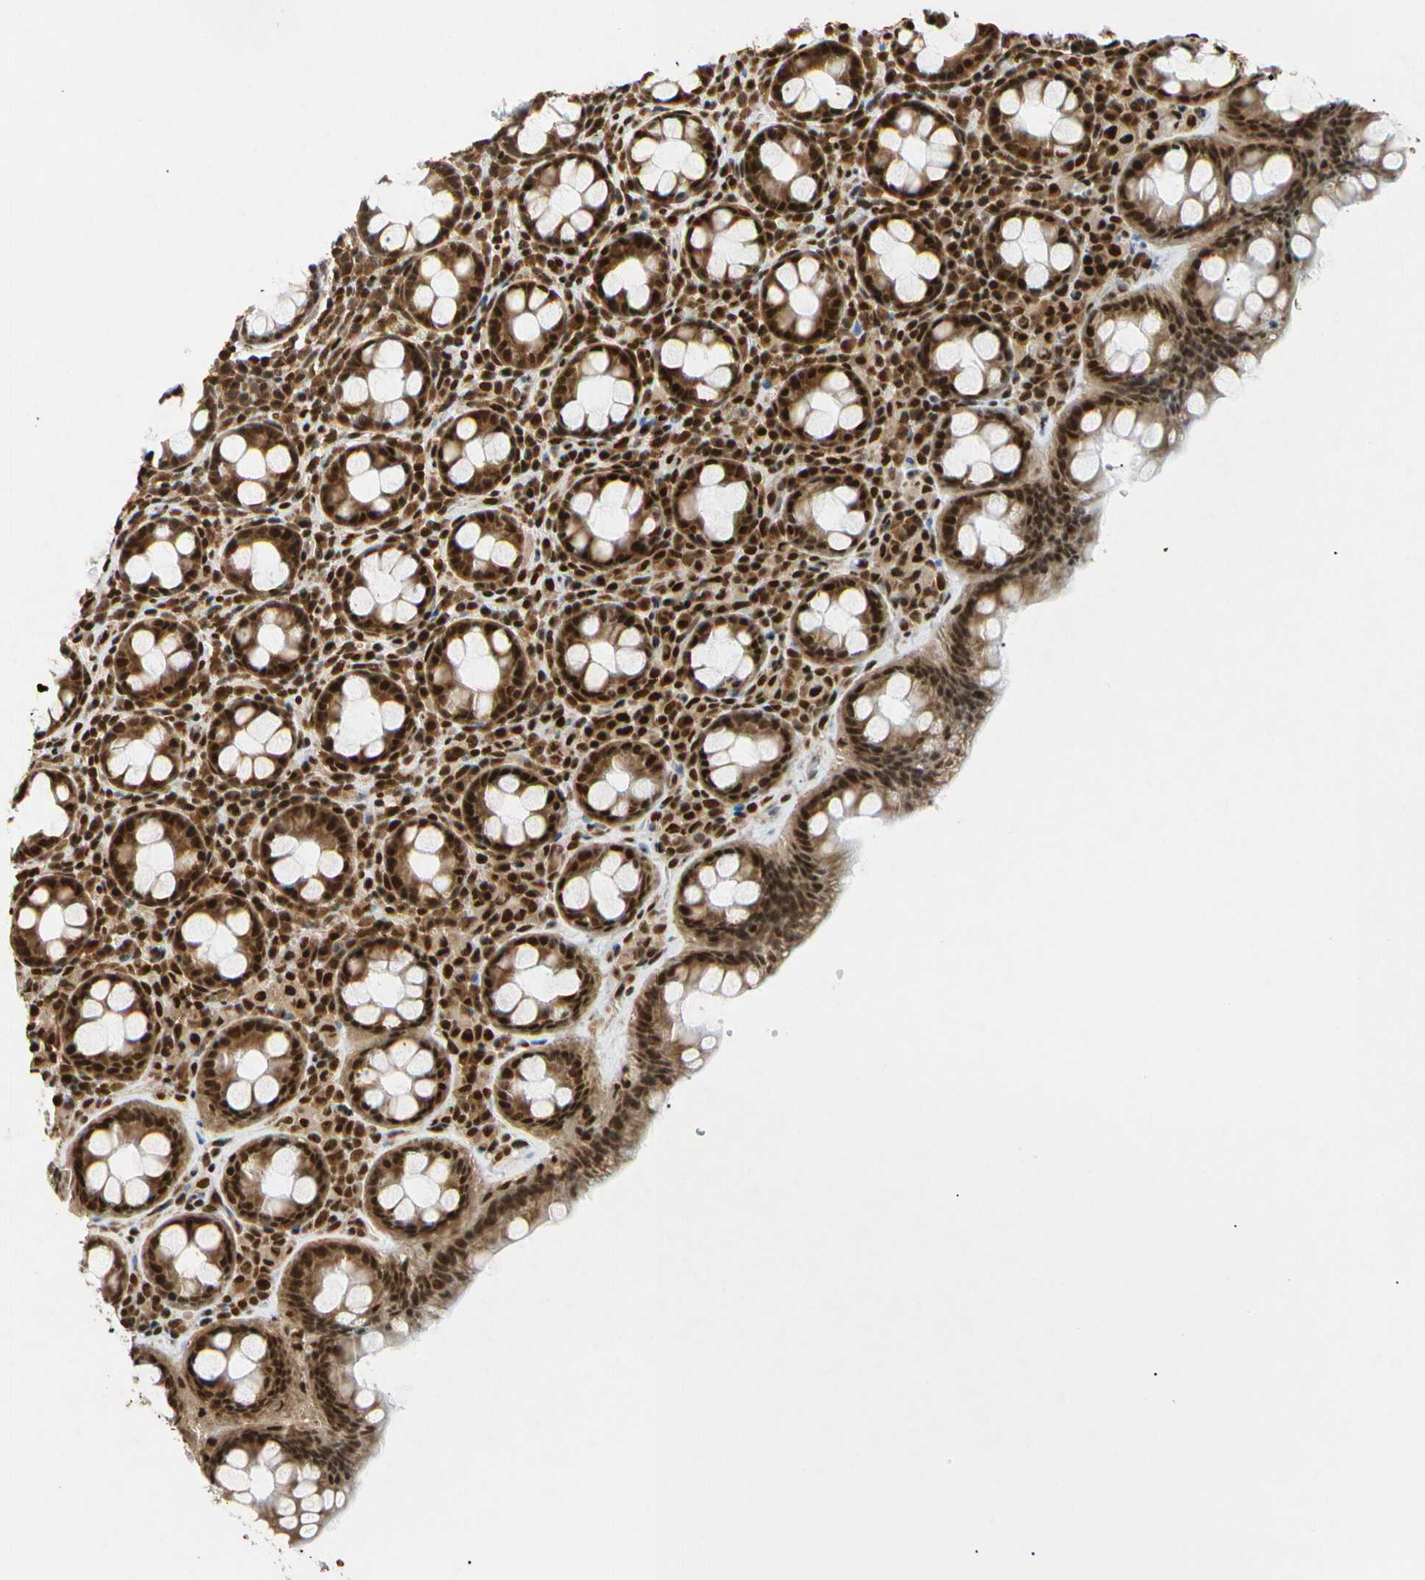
{"staining": {"intensity": "strong", "quantity": ">75%", "location": "cytoplasmic/membranous,nuclear"}, "tissue": "rectum", "cell_type": "Glandular cells", "image_type": "normal", "snomed": [{"axis": "morphology", "description": "Normal tissue, NOS"}, {"axis": "topography", "description": "Rectum"}], "caption": "Protein expression analysis of unremarkable human rectum reveals strong cytoplasmic/membranous,nuclear positivity in about >75% of glandular cells. (Stains: DAB in brown, nuclei in blue, Microscopy: brightfield microscopy at high magnification).", "gene": "EIF1AX", "patient": {"sex": "male", "age": 92}}